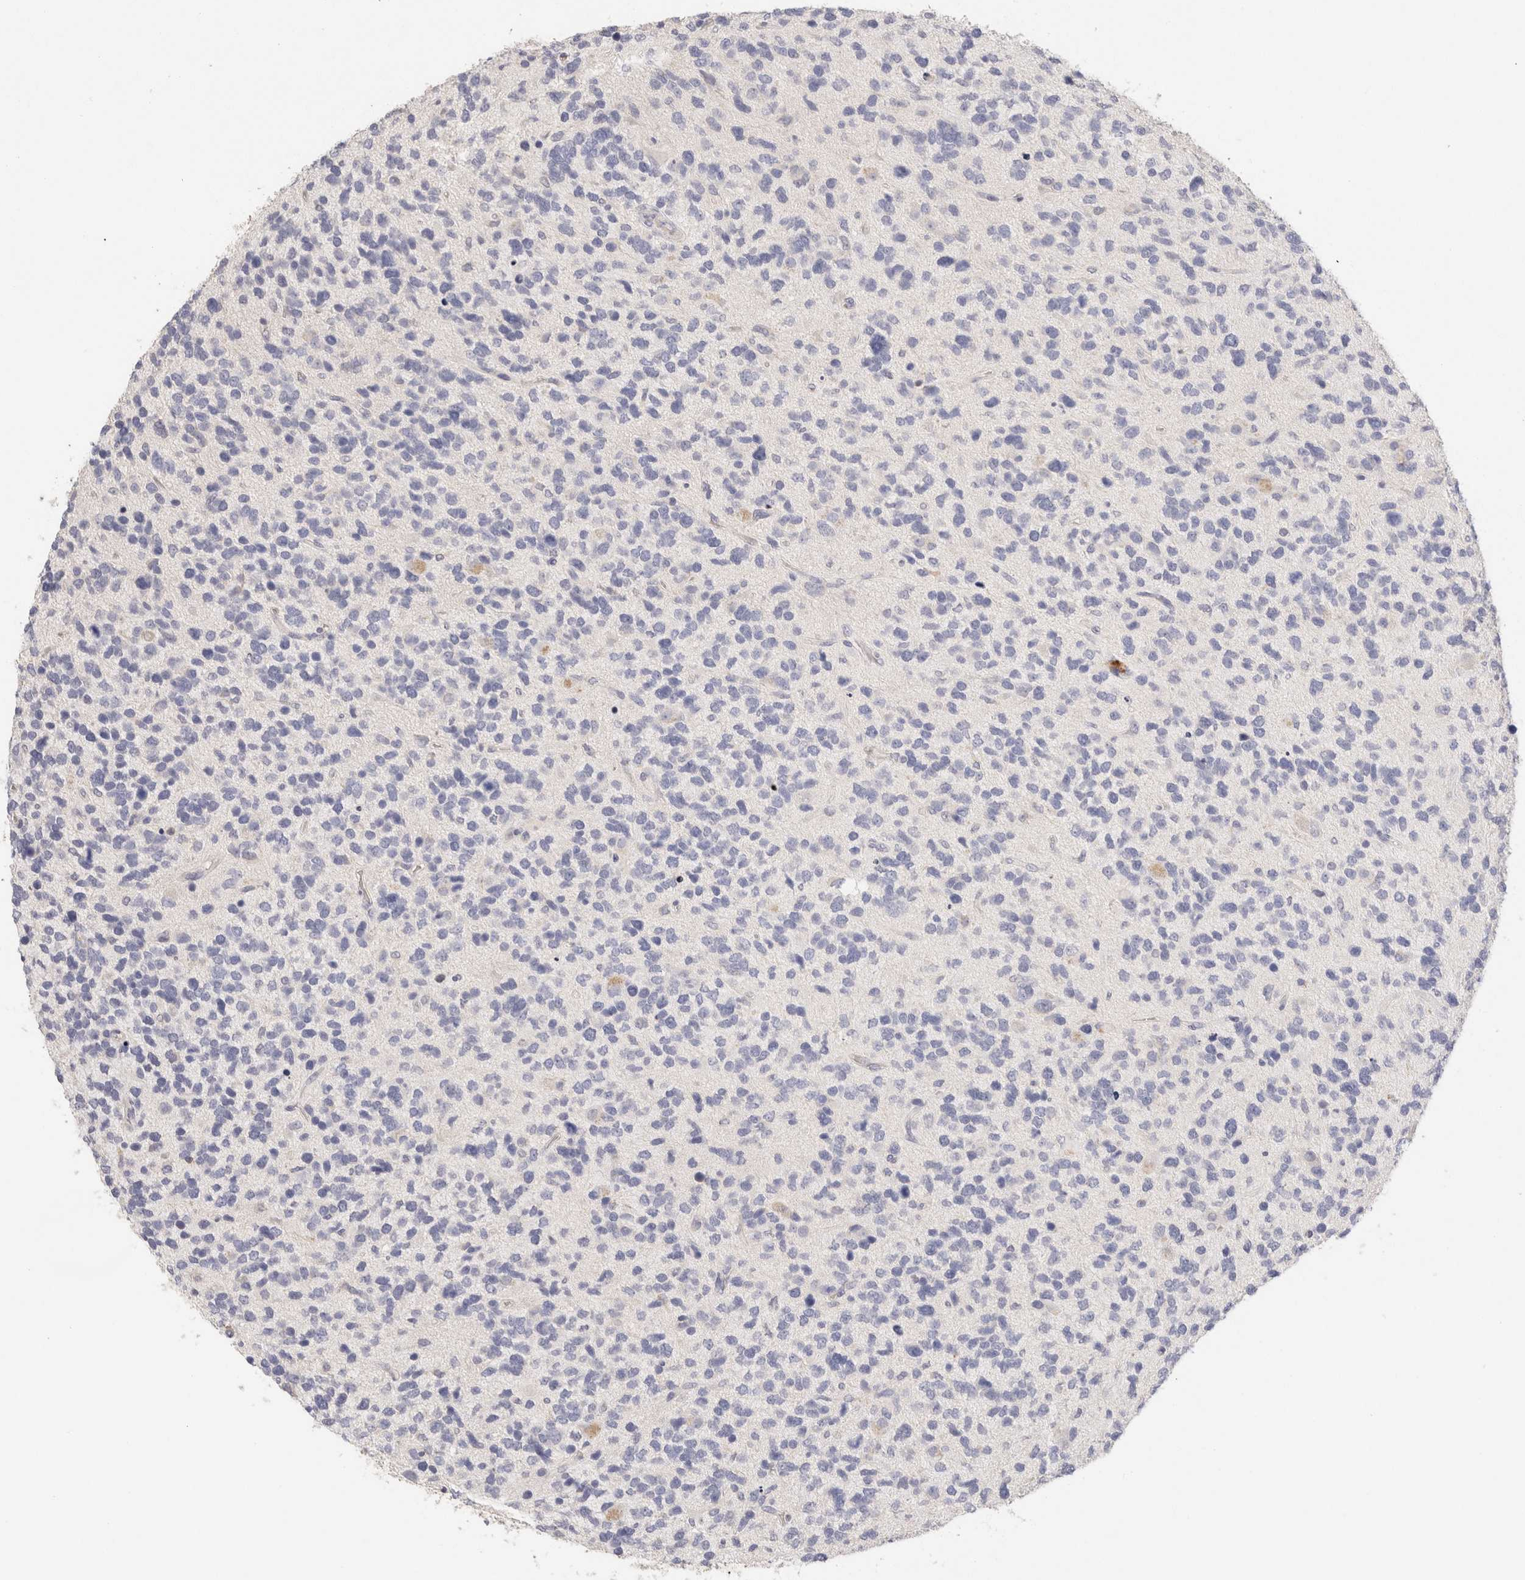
{"staining": {"intensity": "negative", "quantity": "none", "location": "none"}, "tissue": "glioma", "cell_type": "Tumor cells", "image_type": "cancer", "snomed": [{"axis": "morphology", "description": "Glioma, malignant, High grade"}, {"axis": "topography", "description": "Brain"}], "caption": "This is an immunohistochemistry photomicrograph of human malignant glioma (high-grade). There is no staining in tumor cells.", "gene": "SCGB2A2", "patient": {"sex": "female", "age": 58}}